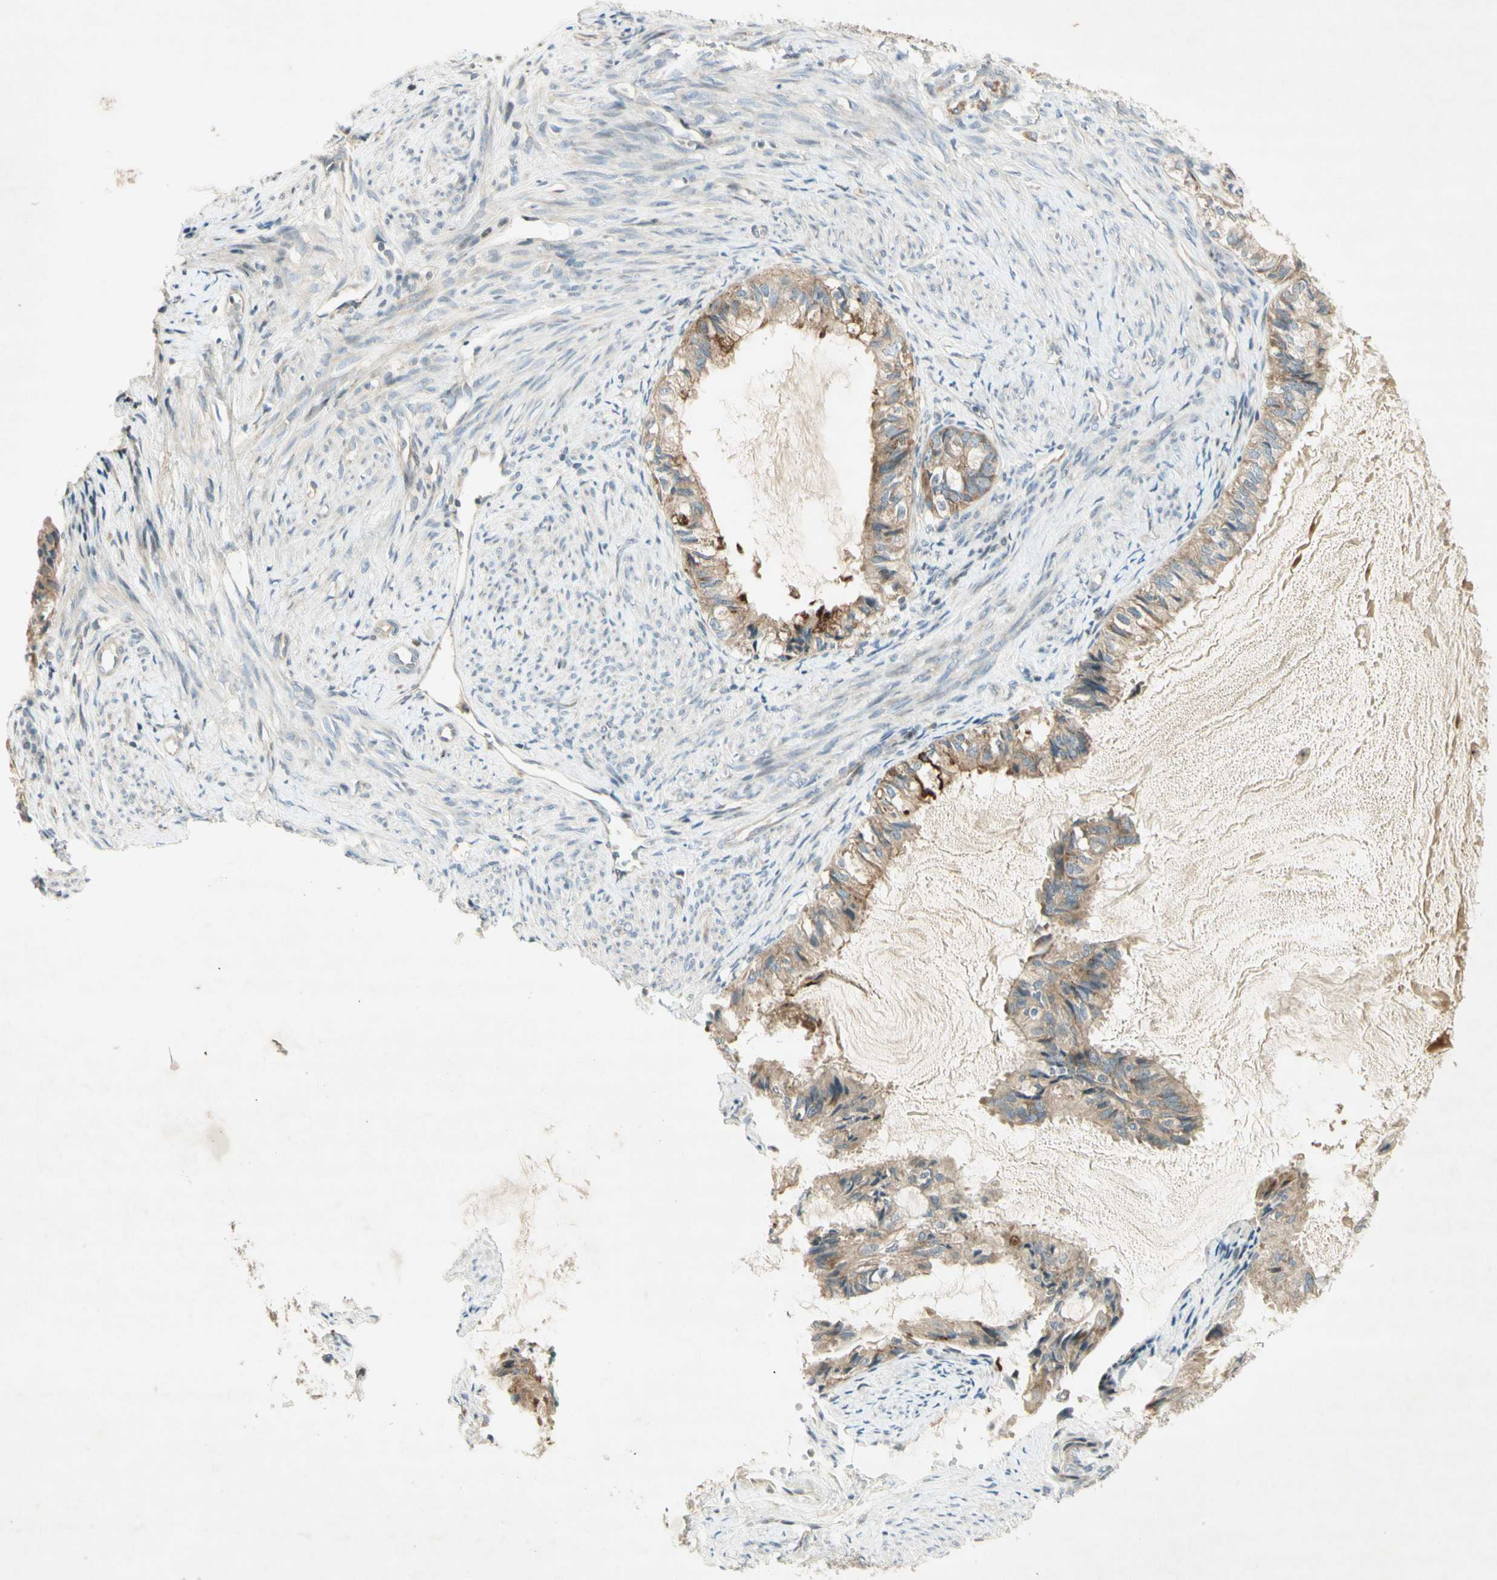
{"staining": {"intensity": "moderate", "quantity": "25%-75%", "location": "cytoplasmic/membranous"}, "tissue": "cervical cancer", "cell_type": "Tumor cells", "image_type": "cancer", "snomed": [{"axis": "morphology", "description": "Normal tissue, NOS"}, {"axis": "morphology", "description": "Adenocarcinoma, NOS"}, {"axis": "topography", "description": "Cervix"}, {"axis": "topography", "description": "Endometrium"}], "caption": "Moderate cytoplasmic/membranous positivity for a protein is identified in about 25%-75% of tumor cells of cervical cancer (adenocarcinoma) using IHC.", "gene": "ETF1", "patient": {"sex": "female", "age": 86}}